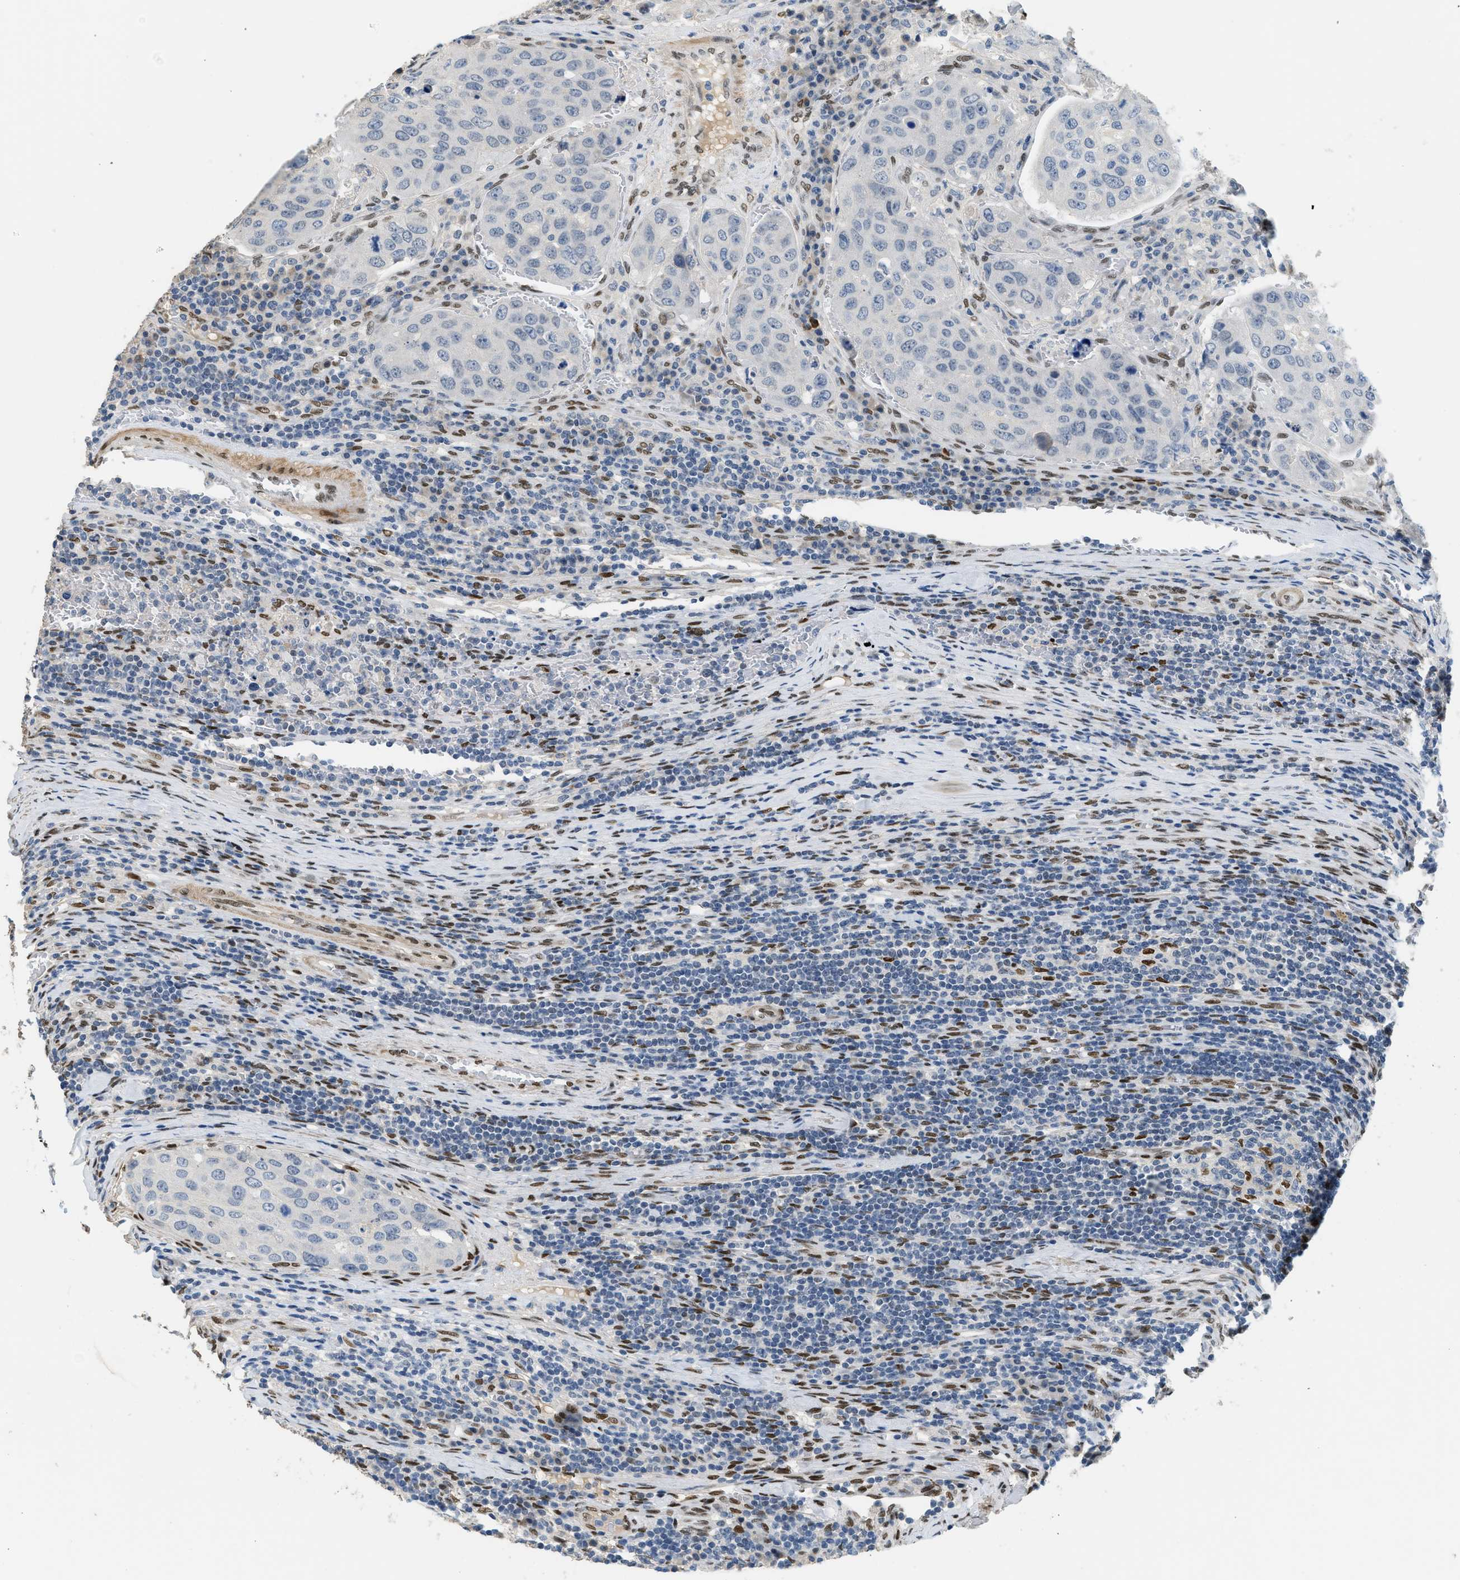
{"staining": {"intensity": "negative", "quantity": "none", "location": "none"}, "tissue": "urothelial cancer", "cell_type": "Tumor cells", "image_type": "cancer", "snomed": [{"axis": "morphology", "description": "Urothelial carcinoma, High grade"}, {"axis": "topography", "description": "Lymph node"}, {"axis": "topography", "description": "Urinary bladder"}], "caption": "Tumor cells show no significant positivity in urothelial carcinoma (high-grade).", "gene": "ZBTB20", "patient": {"sex": "male", "age": 51}}